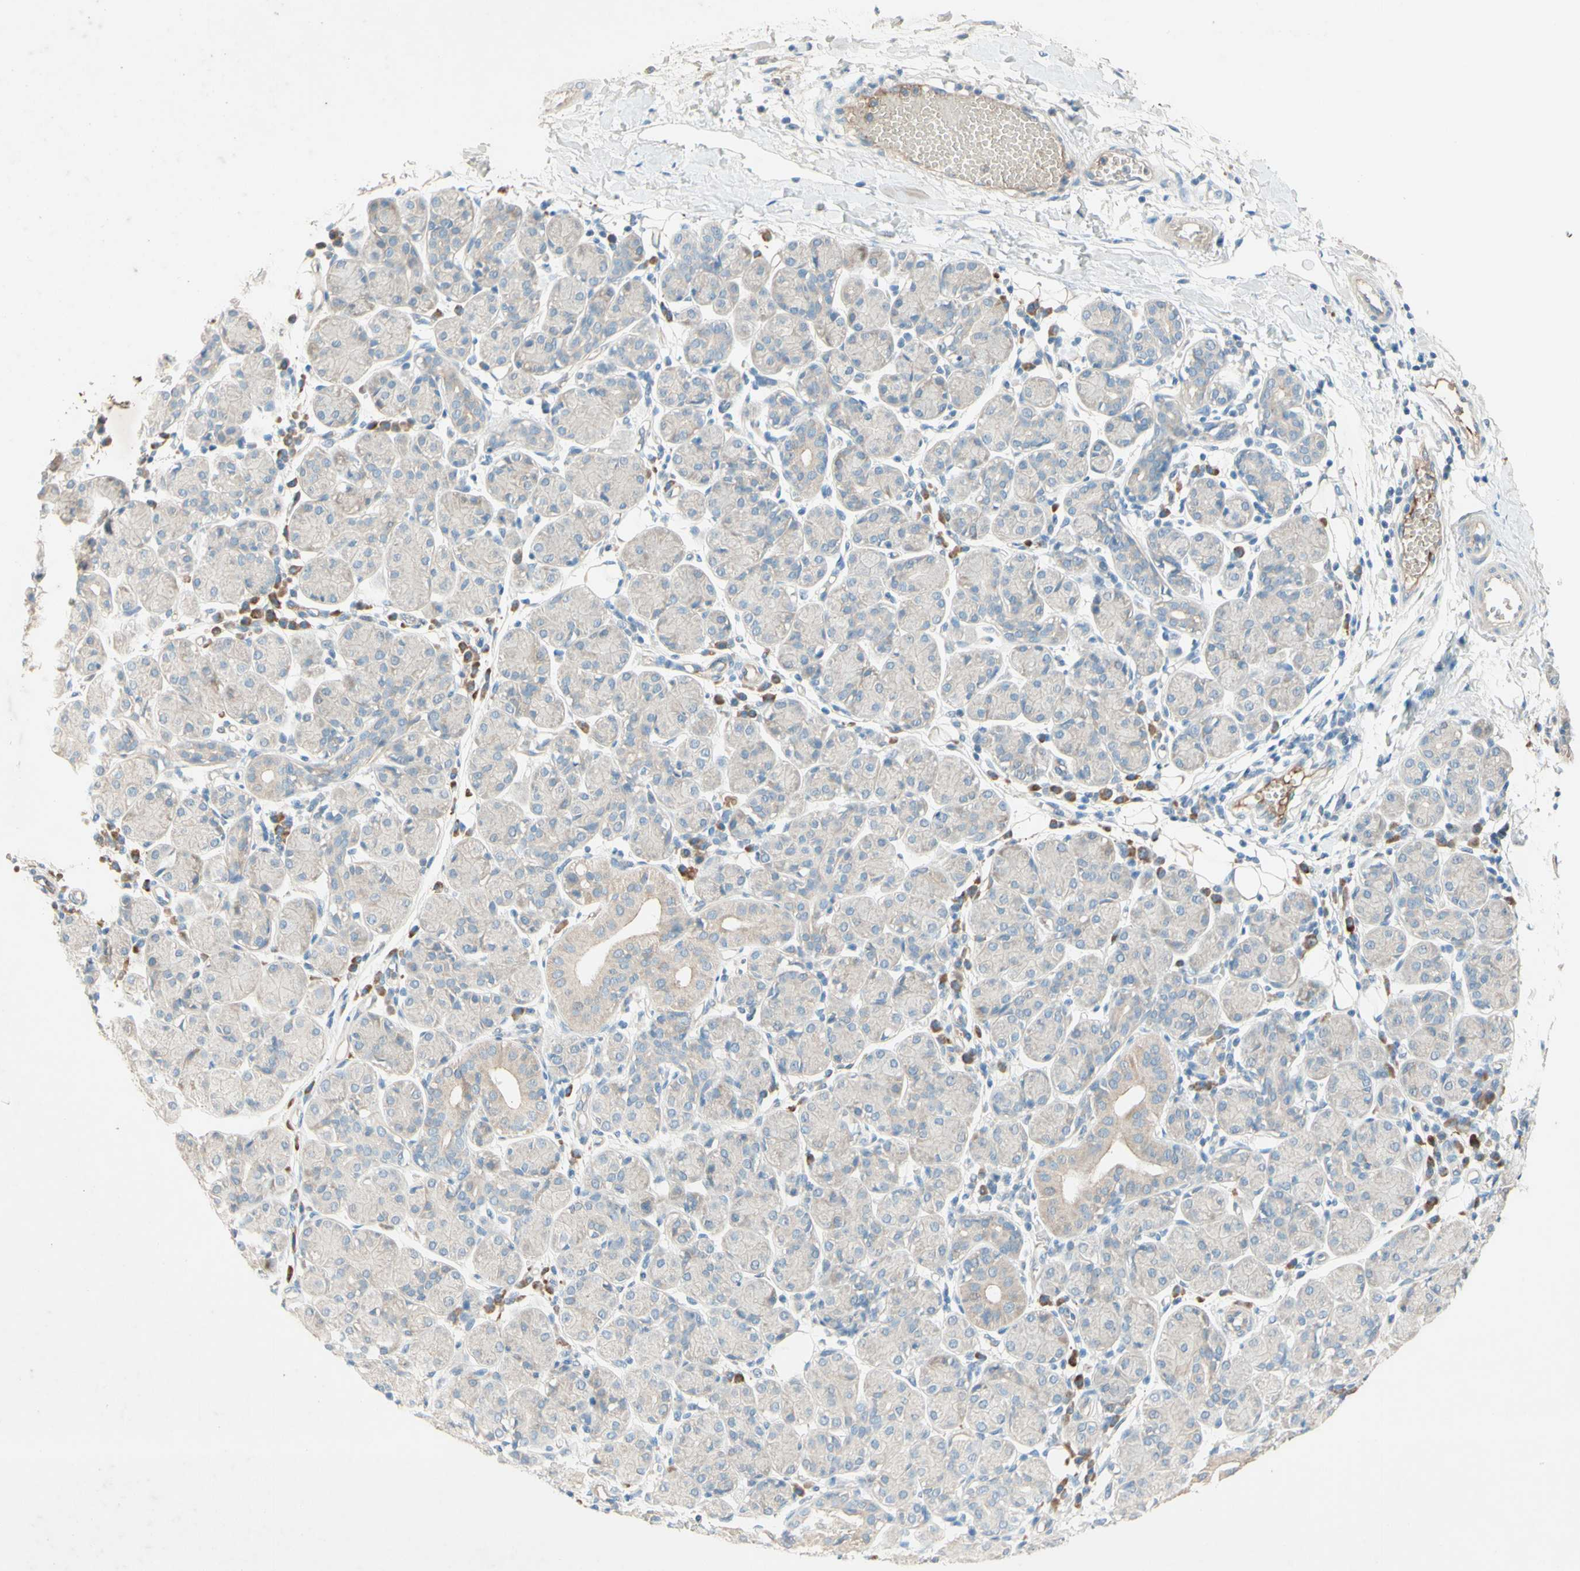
{"staining": {"intensity": "negative", "quantity": "none", "location": "none"}, "tissue": "salivary gland", "cell_type": "Glandular cells", "image_type": "normal", "snomed": [{"axis": "morphology", "description": "Normal tissue, NOS"}, {"axis": "morphology", "description": "Inflammation, NOS"}, {"axis": "topography", "description": "Lymph node"}, {"axis": "topography", "description": "Salivary gland"}], "caption": "Histopathology image shows no significant protein expression in glandular cells of normal salivary gland.", "gene": "IL2", "patient": {"sex": "male", "age": 3}}